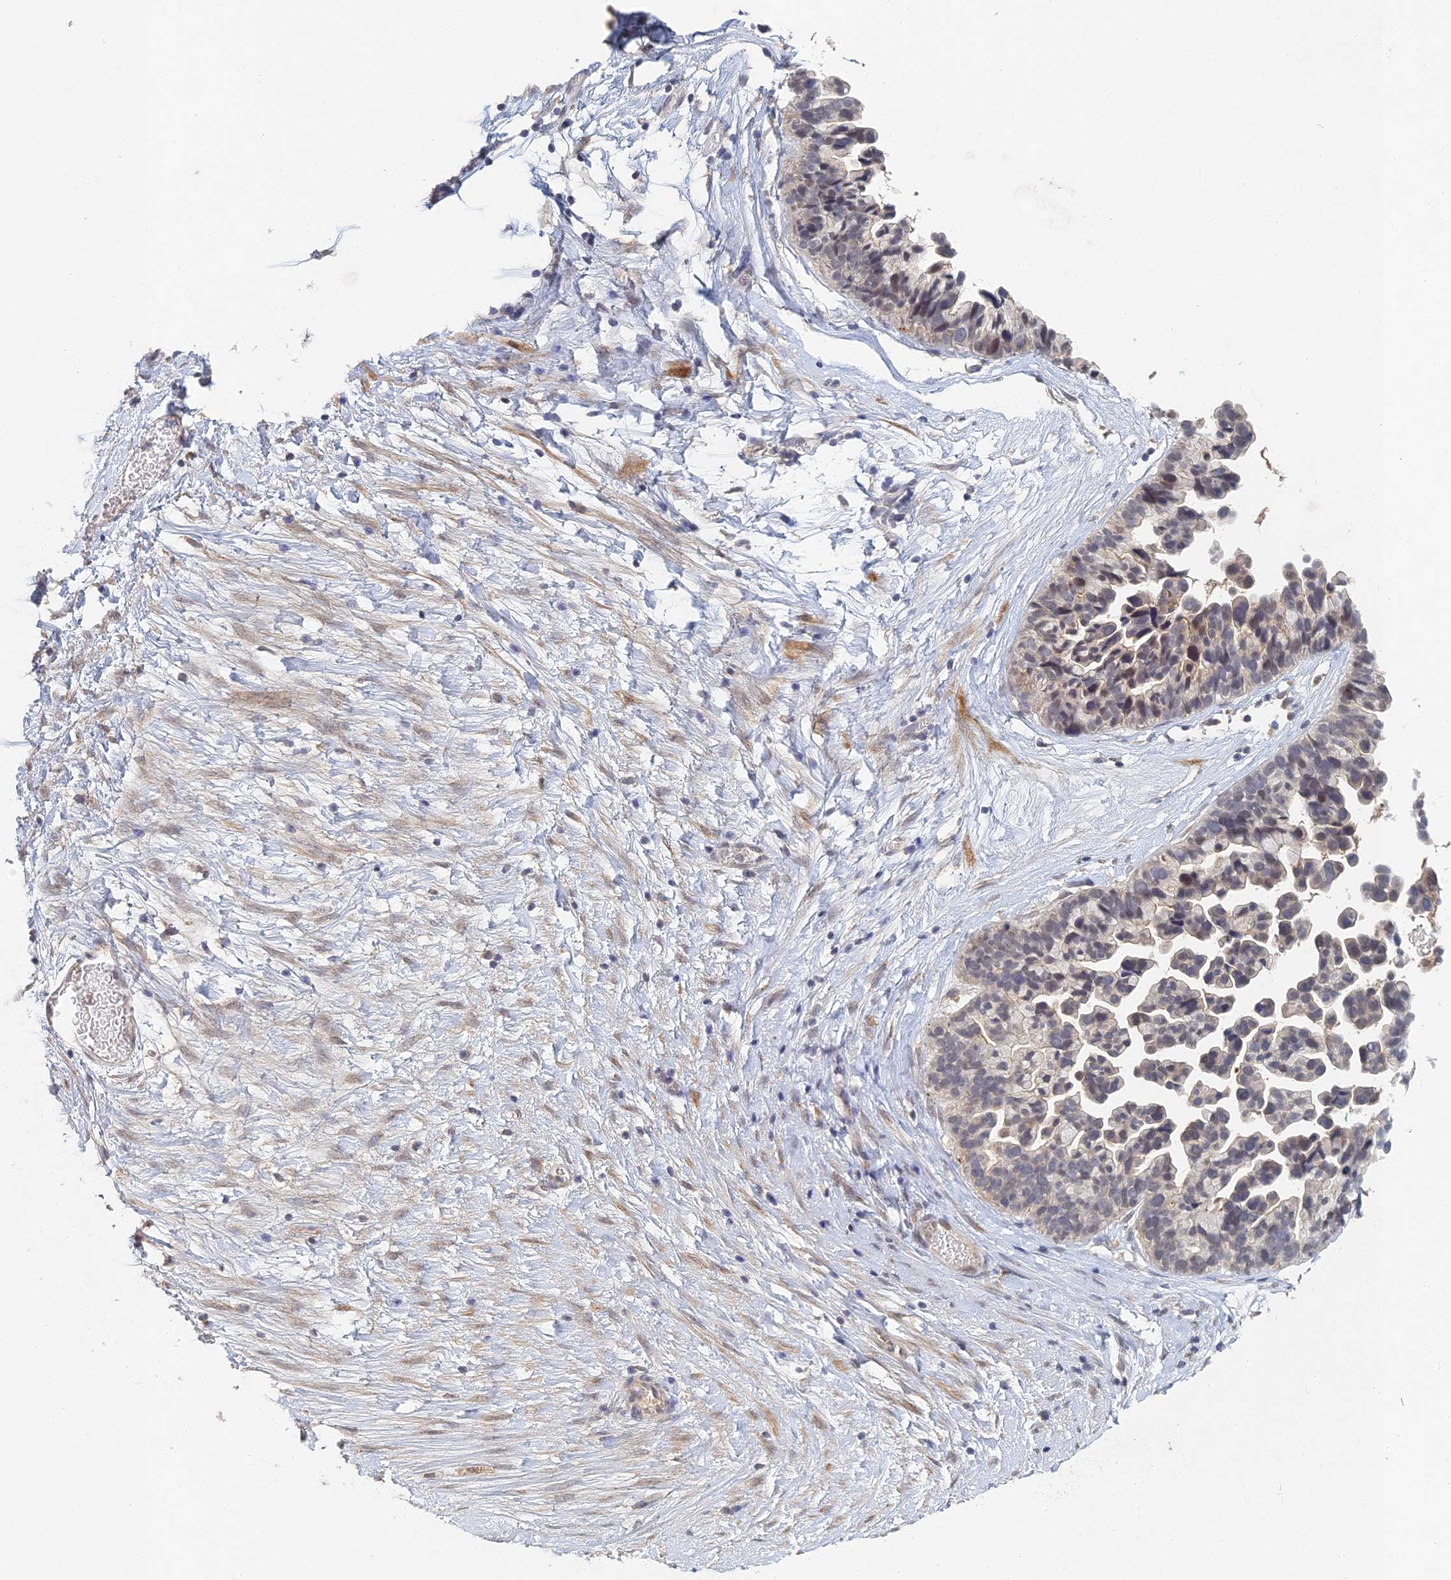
{"staining": {"intensity": "weak", "quantity": "<25%", "location": "nuclear"}, "tissue": "ovarian cancer", "cell_type": "Tumor cells", "image_type": "cancer", "snomed": [{"axis": "morphology", "description": "Cystadenocarcinoma, serous, NOS"}, {"axis": "topography", "description": "Ovary"}], "caption": "DAB immunohistochemical staining of human ovarian cancer (serous cystadenocarcinoma) demonstrates no significant staining in tumor cells.", "gene": "GNA15", "patient": {"sex": "female", "age": 56}}